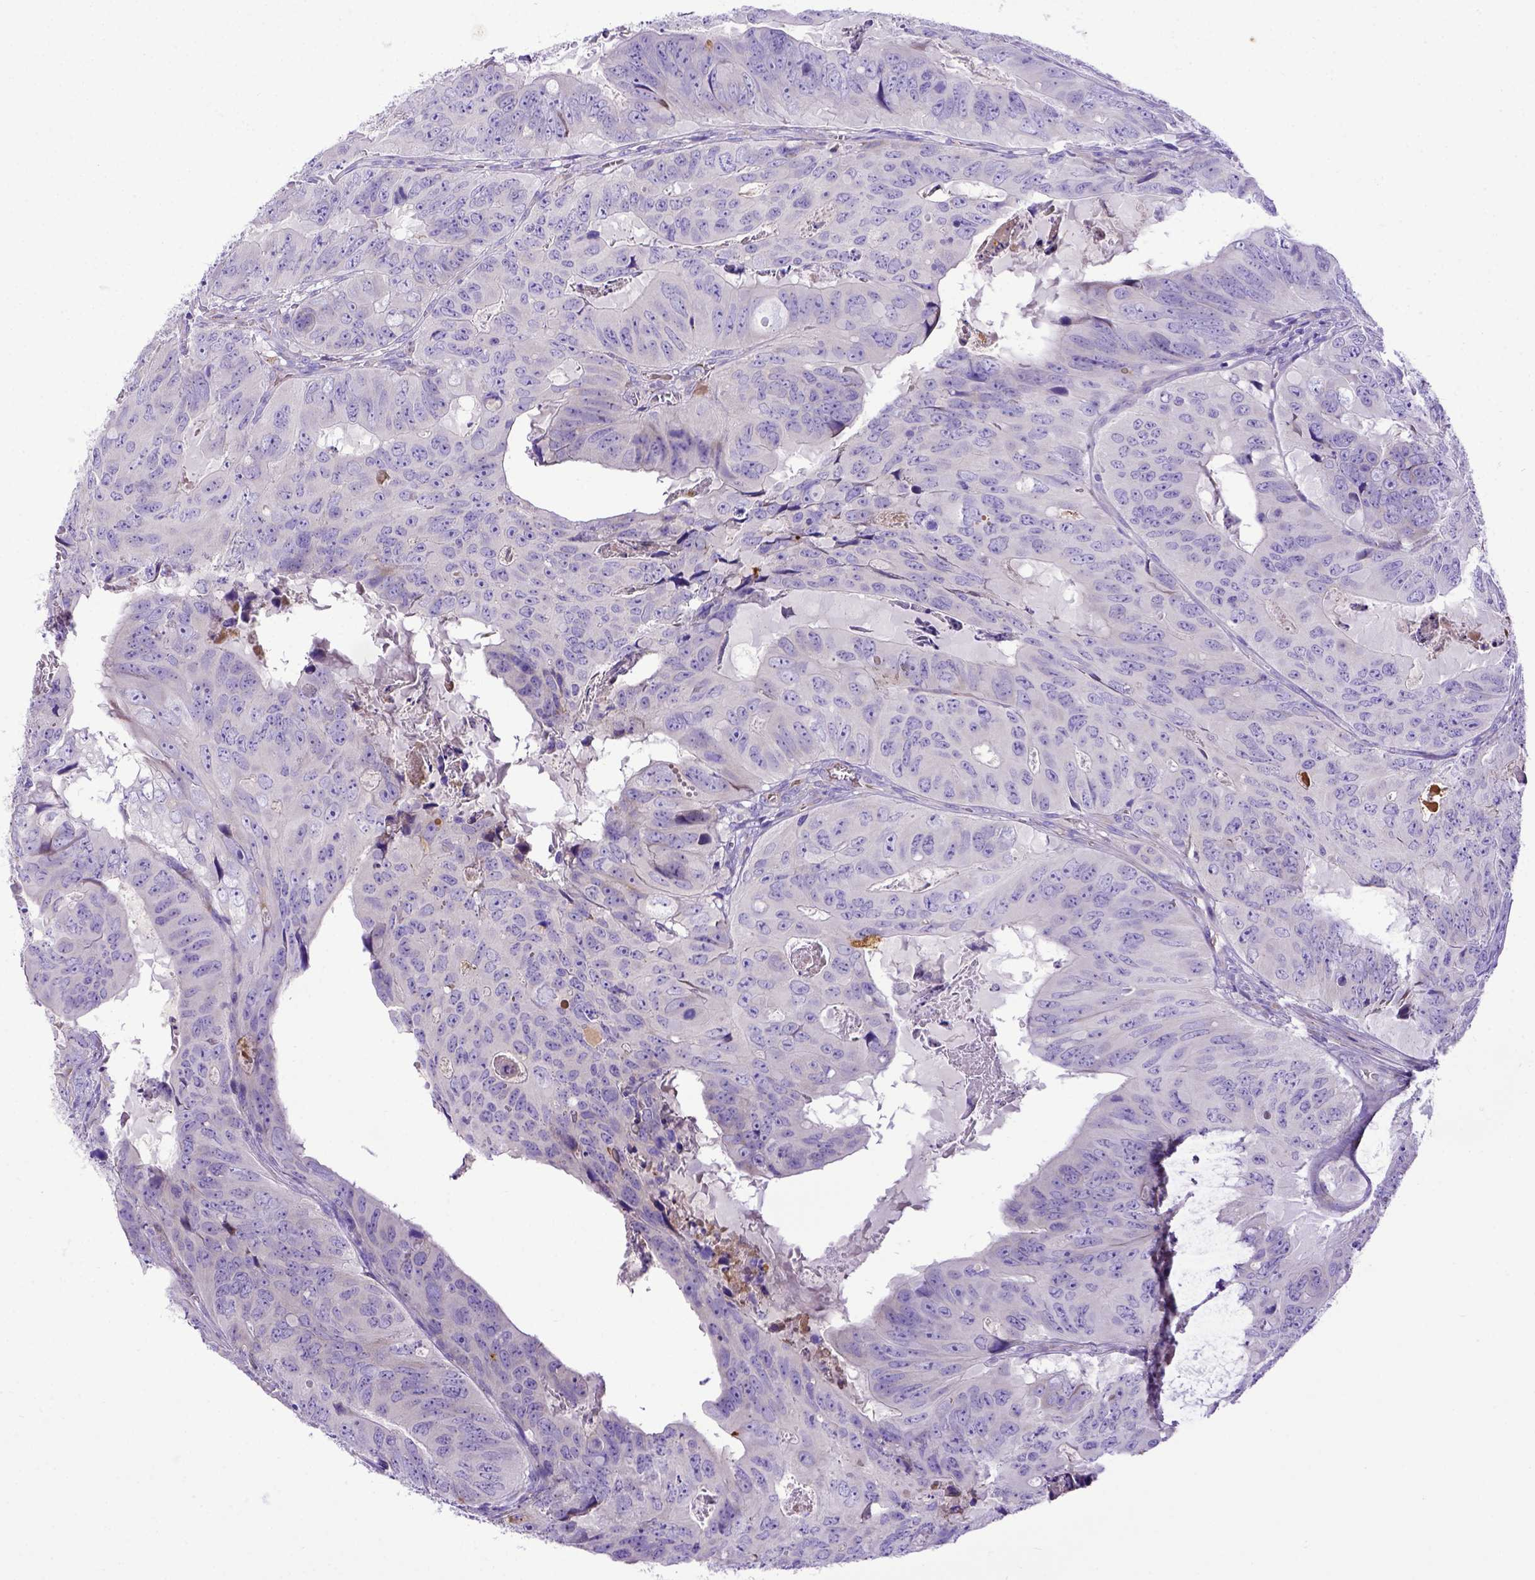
{"staining": {"intensity": "negative", "quantity": "none", "location": "none"}, "tissue": "colorectal cancer", "cell_type": "Tumor cells", "image_type": "cancer", "snomed": [{"axis": "morphology", "description": "Adenocarcinoma, NOS"}, {"axis": "topography", "description": "Colon"}], "caption": "Colorectal cancer (adenocarcinoma) was stained to show a protein in brown. There is no significant expression in tumor cells.", "gene": "CFAP300", "patient": {"sex": "male", "age": 79}}